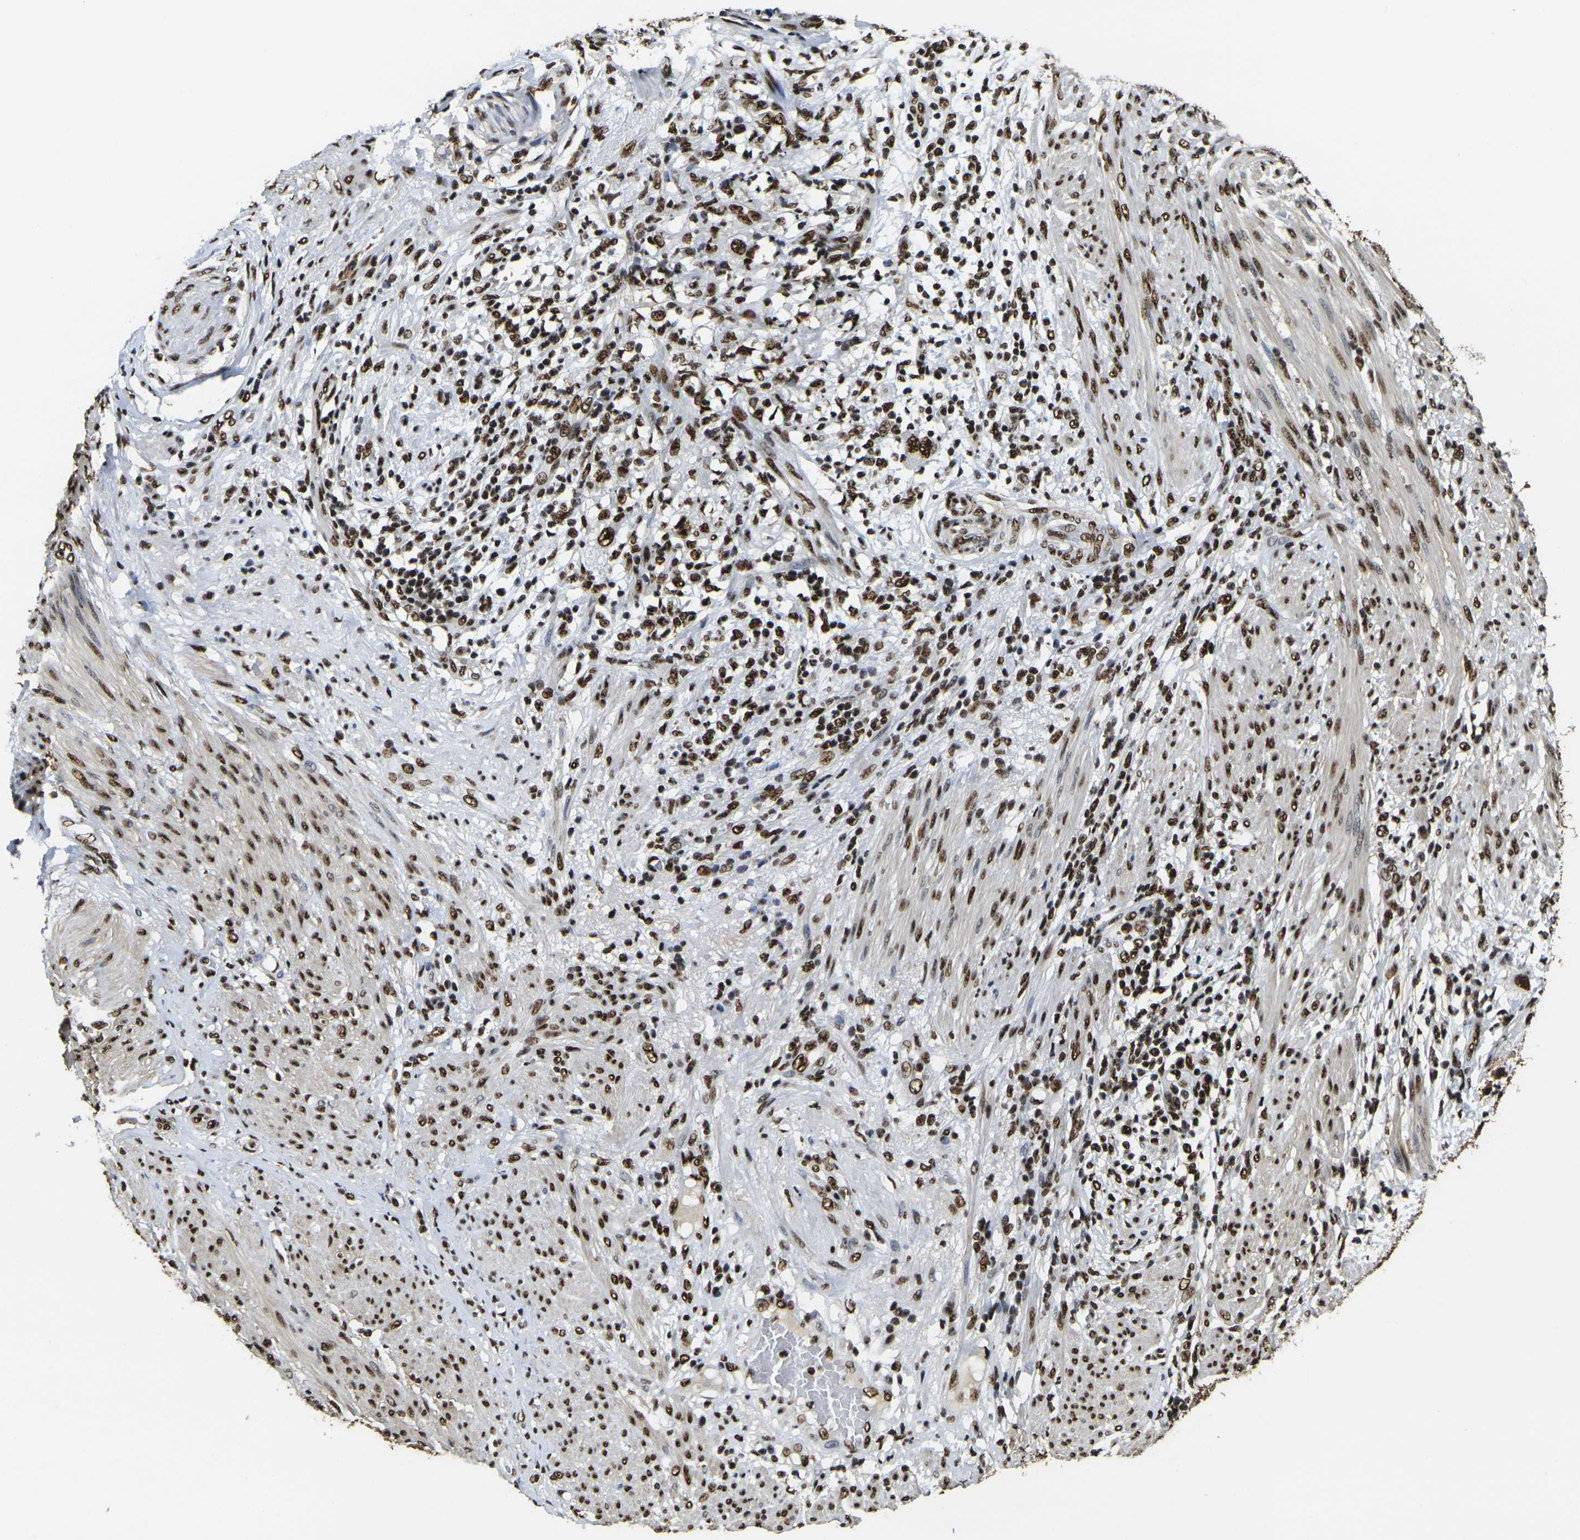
{"staining": {"intensity": "strong", "quantity": ">75%", "location": "nuclear"}, "tissue": "endometrial cancer", "cell_type": "Tumor cells", "image_type": "cancer", "snomed": [{"axis": "morphology", "description": "Adenocarcinoma, NOS"}, {"axis": "topography", "description": "Endometrium"}], "caption": "The histopathology image exhibits staining of endometrial adenocarcinoma, revealing strong nuclear protein positivity (brown color) within tumor cells. The staining was performed using DAB, with brown indicating positive protein expression. Nuclei are stained blue with hematoxylin.", "gene": "SMARCC1", "patient": {"sex": "female", "age": 85}}